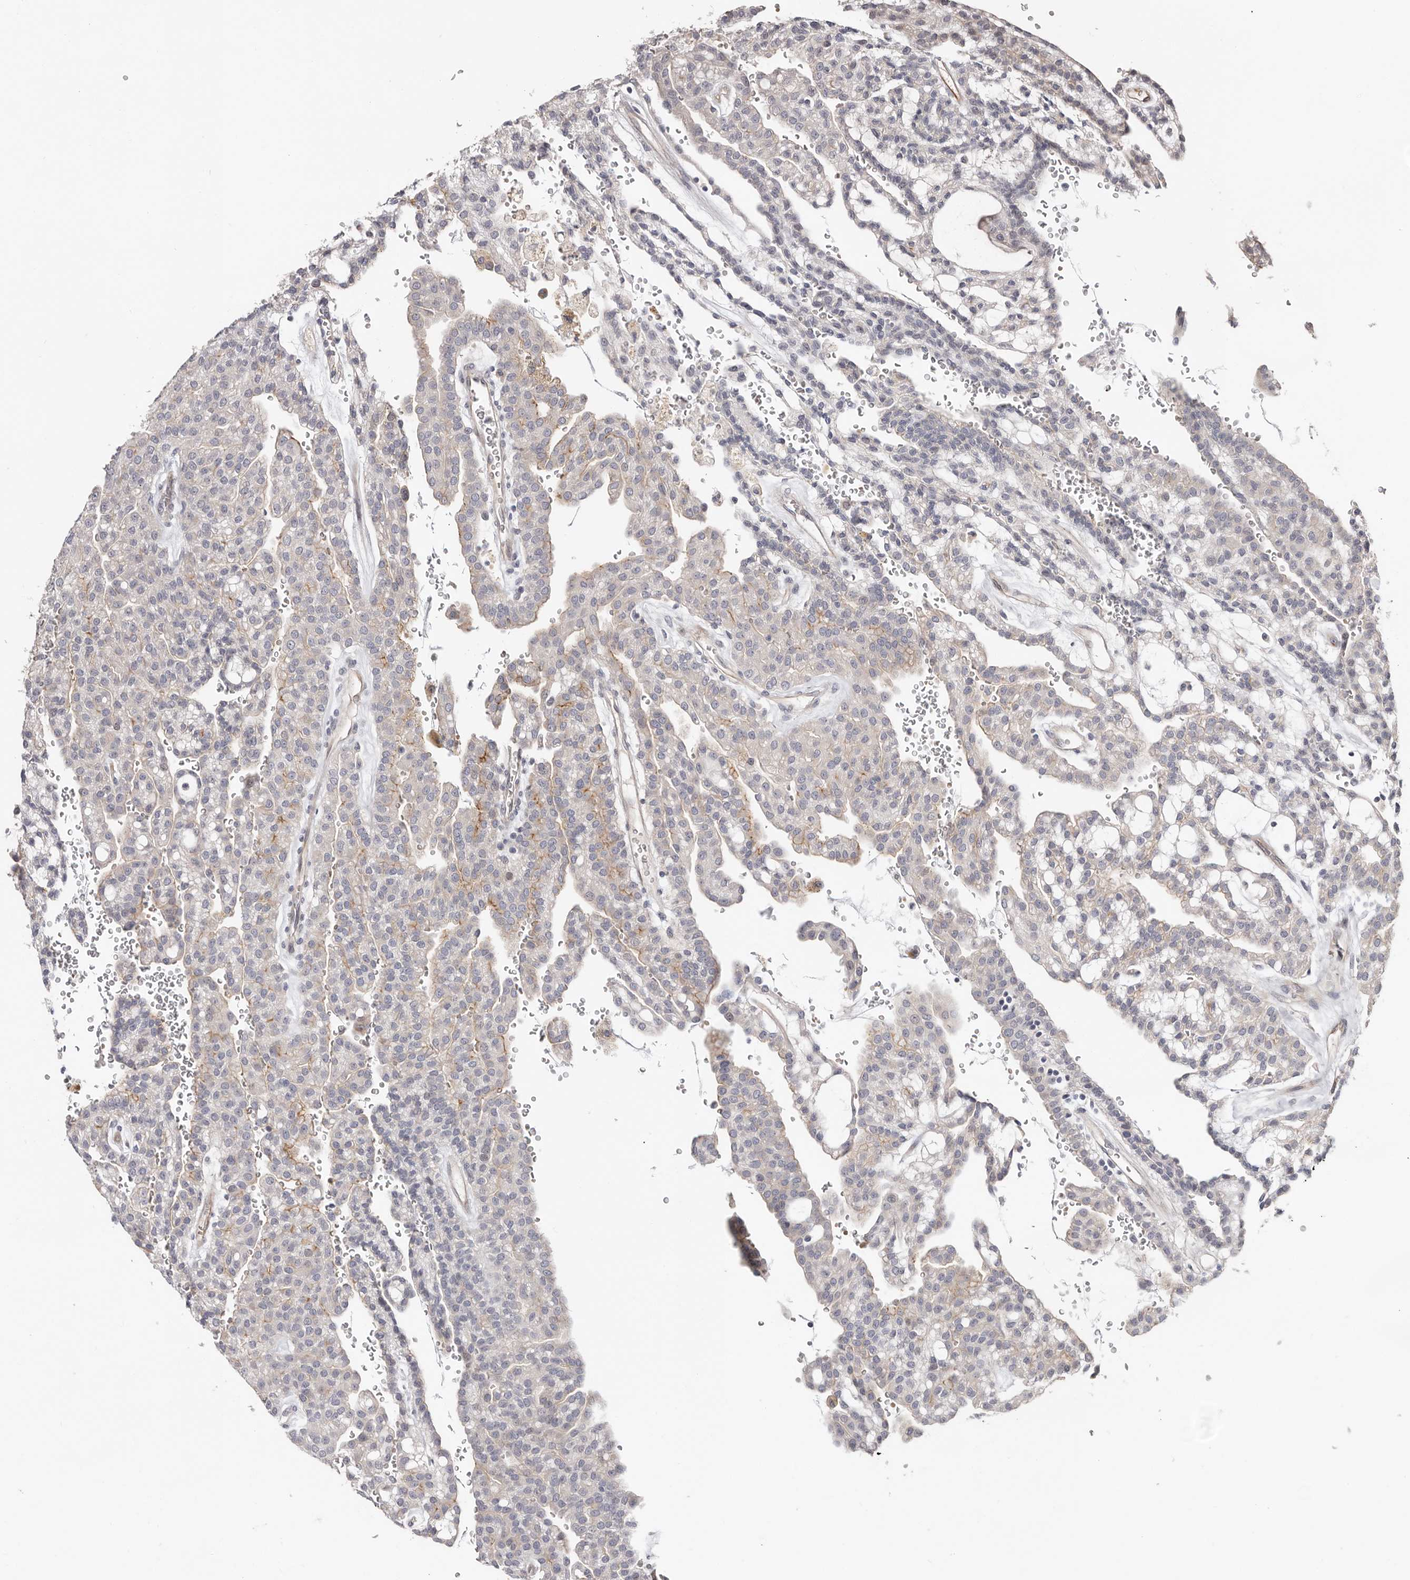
{"staining": {"intensity": "weak", "quantity": "<25%", "location": "cytoplasmic/membranous"}, "tissue": "renal cancer", "cell_type": "Tumor cells", "image_type": "cancer", "snomed": [{"axis": "morphology", "description": "Adenocarcinoma, NOS"}, {"axis": "topography", "description": "Kidney"}], "caption": "This is a photomicrograph of IHC staining of adenocarcinoma (renal), which shows no staining in tumor cells.", "gene": "USH1C", "patient": {"sex": "male", "age": 63}}